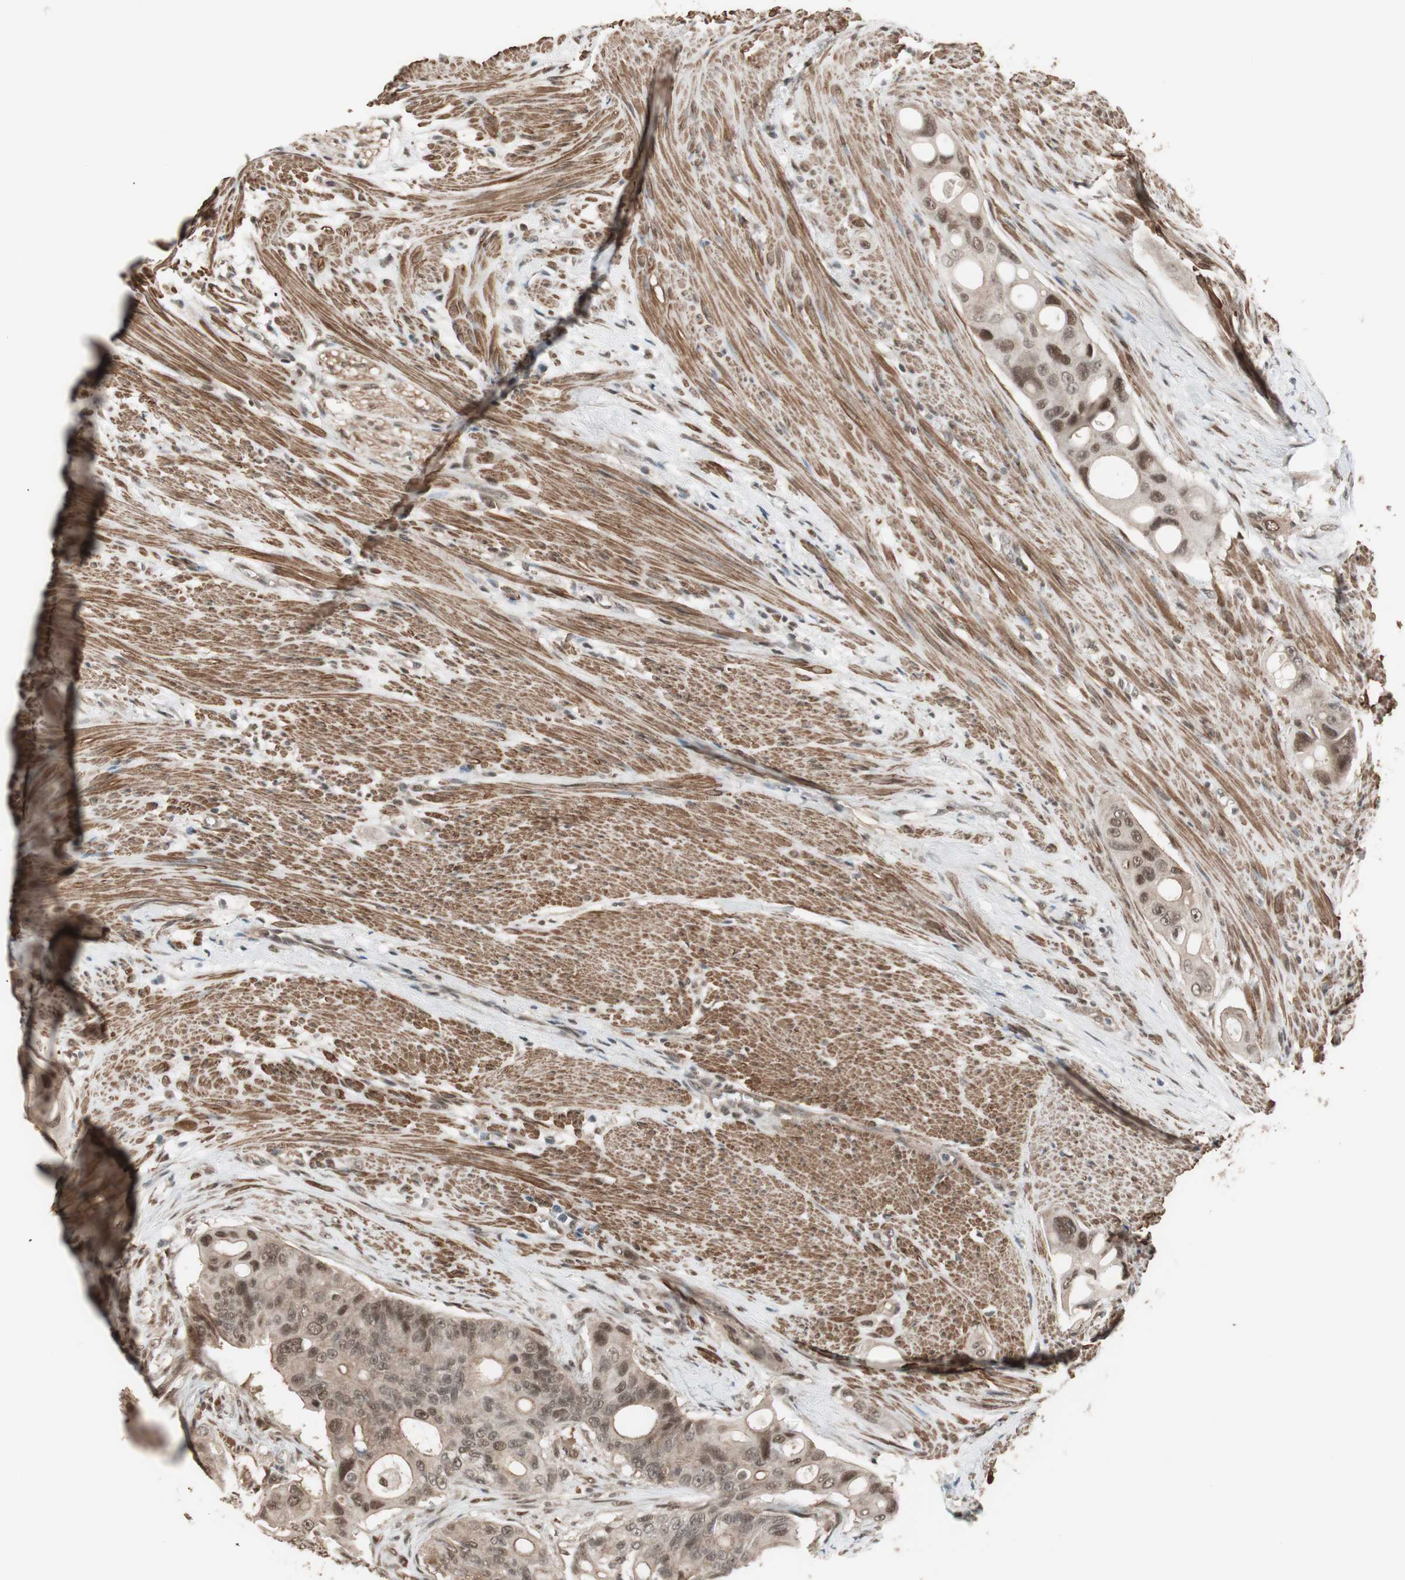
{"staining": {"intensity": "weak", "quantity": ">75%", "location": "cytoplasmic/membranous"}, "tissue": "colorectal cancer", "cell_type": "Tumor cells", "image_type": "cancer", "snomed": [{"axis": "morphology", "description": "Adenocarcinoma, NOS"}, {"axis": "topography", "description": "Colon"}], "caption": "Protein expression analysis of adenocarcinoma (colorectal) shows weak cytoplasmic/membranous positivity in approximately >75% of tumor cells. (DAB (3,3'-diaminobenzidine) IHC, brown staining for protein, blue staining for nuclei).", "gene": "DRAP1", "patient": {"sex": "female", "age": 57}}